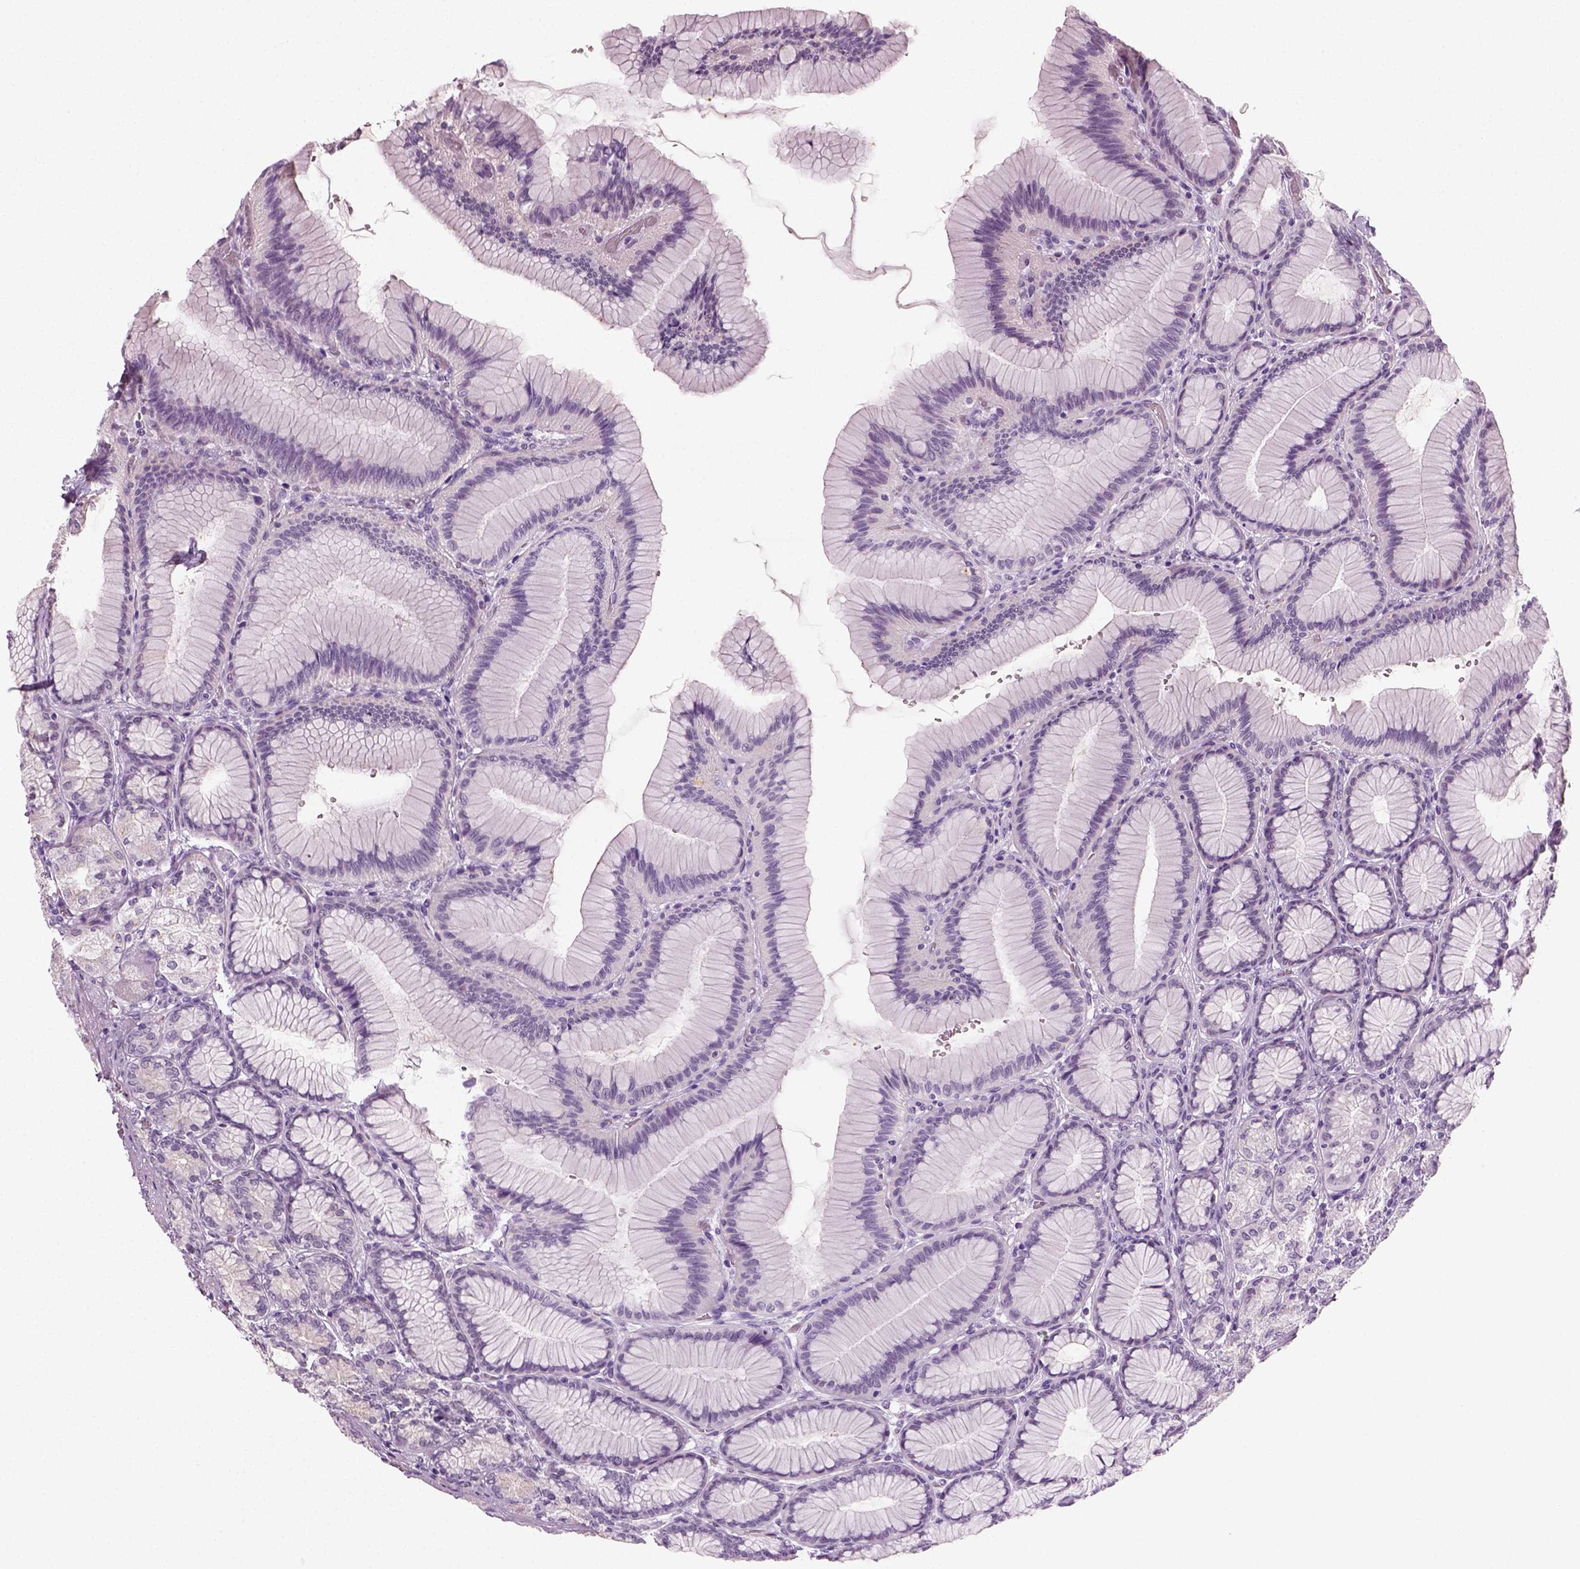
{"staining": {"intensity": "negative", "quantity": "none", "location": "none"}, "tissue": "stomach", "cell_type": "Glandular cells", "image_type": "normal", "snomed": [{"axis": "morphology", "description": "Normal tissue, NOS"}, {"axis": "morphology", "description": "Adenocarcinoma, NOS"}, {"axis": "morphology", "description": "Adenocarcinoma, High grade"}, {"axis": "topography", "description": "Stomach, upper"}, {"axis": "topography", "description": "Stomach"}], "caption": "Glandular cells are negative for protein expression in benign human stomach. (DAB (3,3'-diaminobenzidine) immunohistochemistry (IHC) visualized using brightfield microscopy, high magnification).", "gene": "SPATA31E1", "patient": {"sex": "female", "age": 65}}